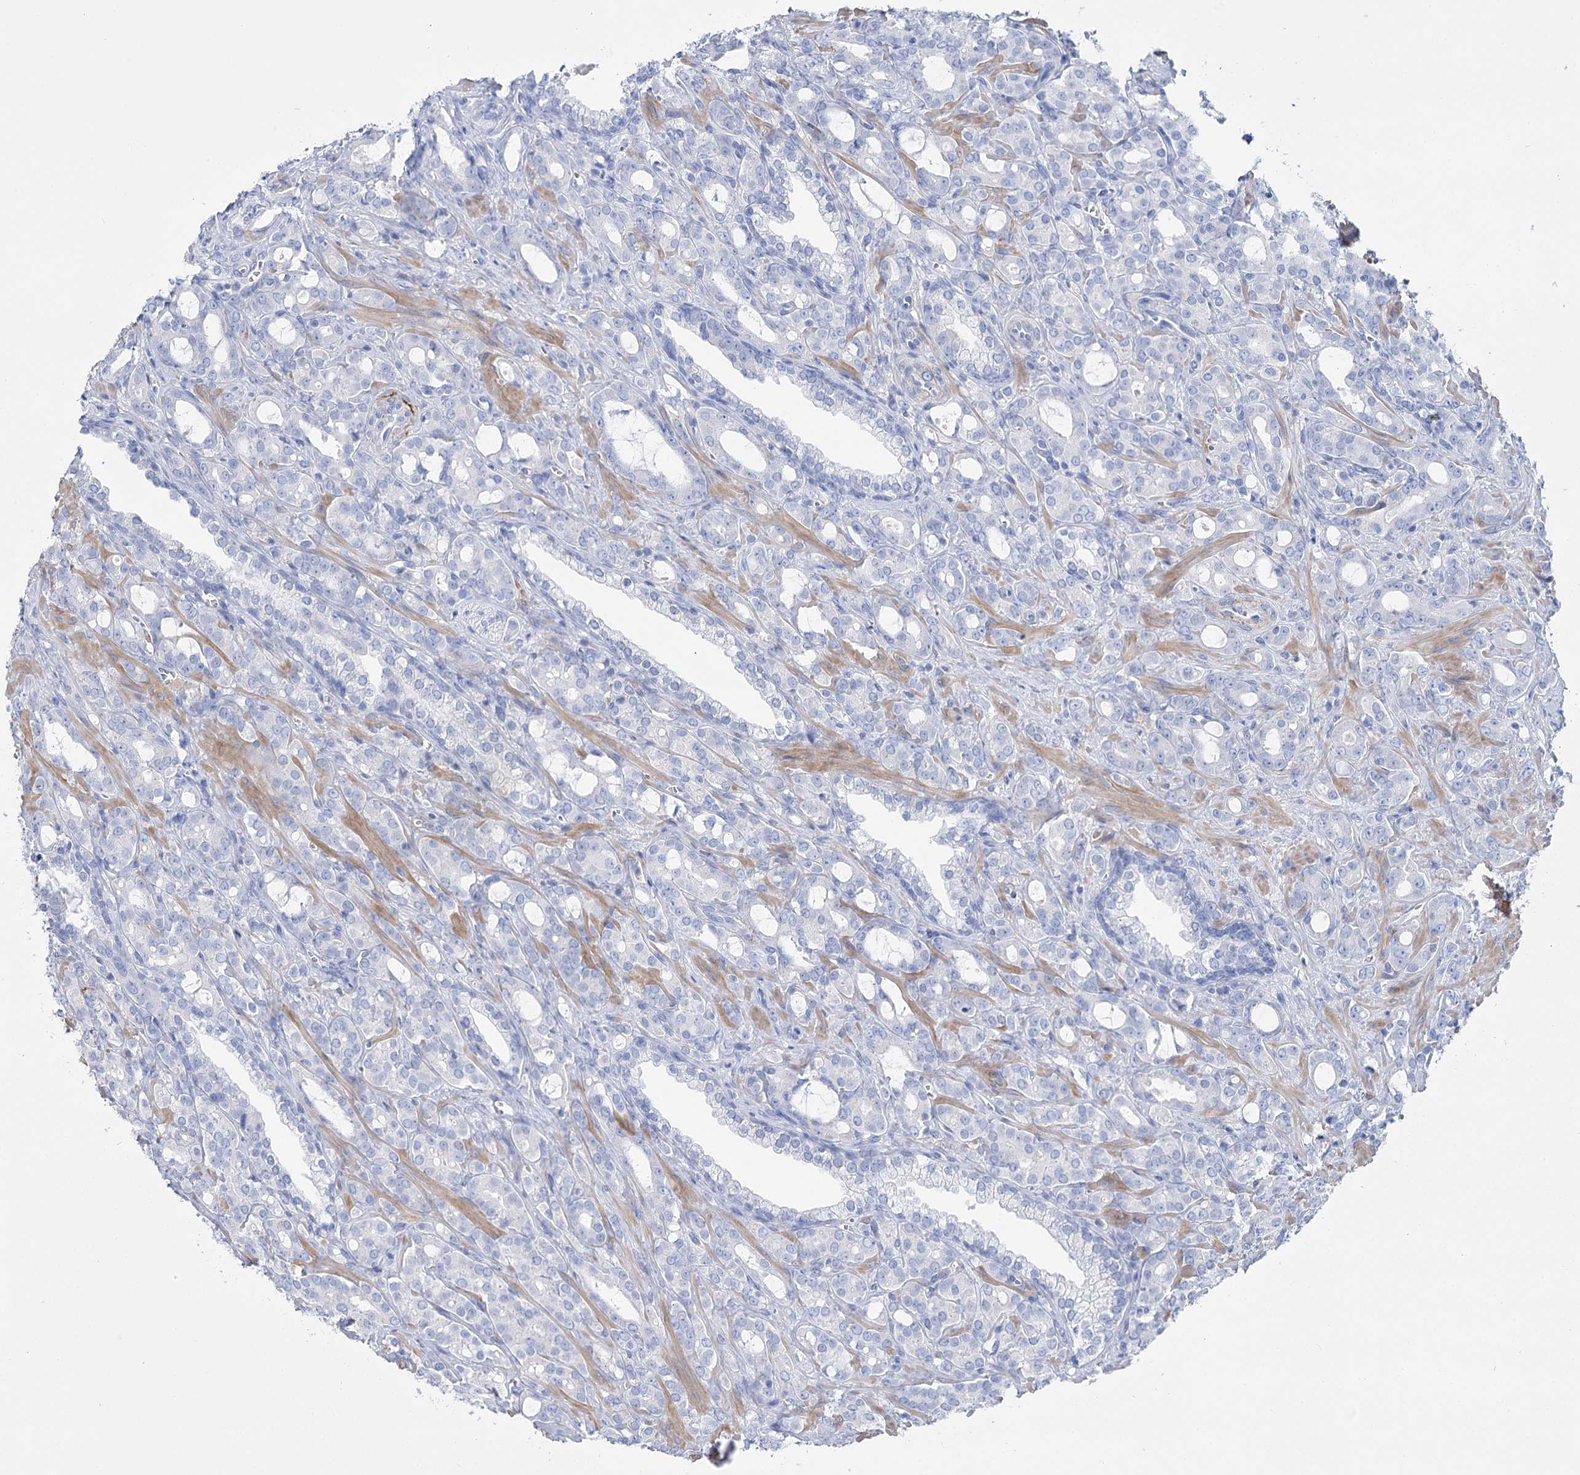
{"staining": {"intensity": "negative", "quantity": "none", "location": "none"}, "tissue": "prostate cancer", "cell_type": "Tumor cells", "image_type": "cancer", "snomed": [{"axis": "morphology", "description": "Adenocarcinoma, High grade"}, {"axis": "topography", "description": "Prostate"}], "caption": "Tumor cells are negative for brown protein staining in prostate cancer (high-grade adenocarcinoma).", "gene": "PCDHA1", "patient": {"sex": "male", "age": 72}}